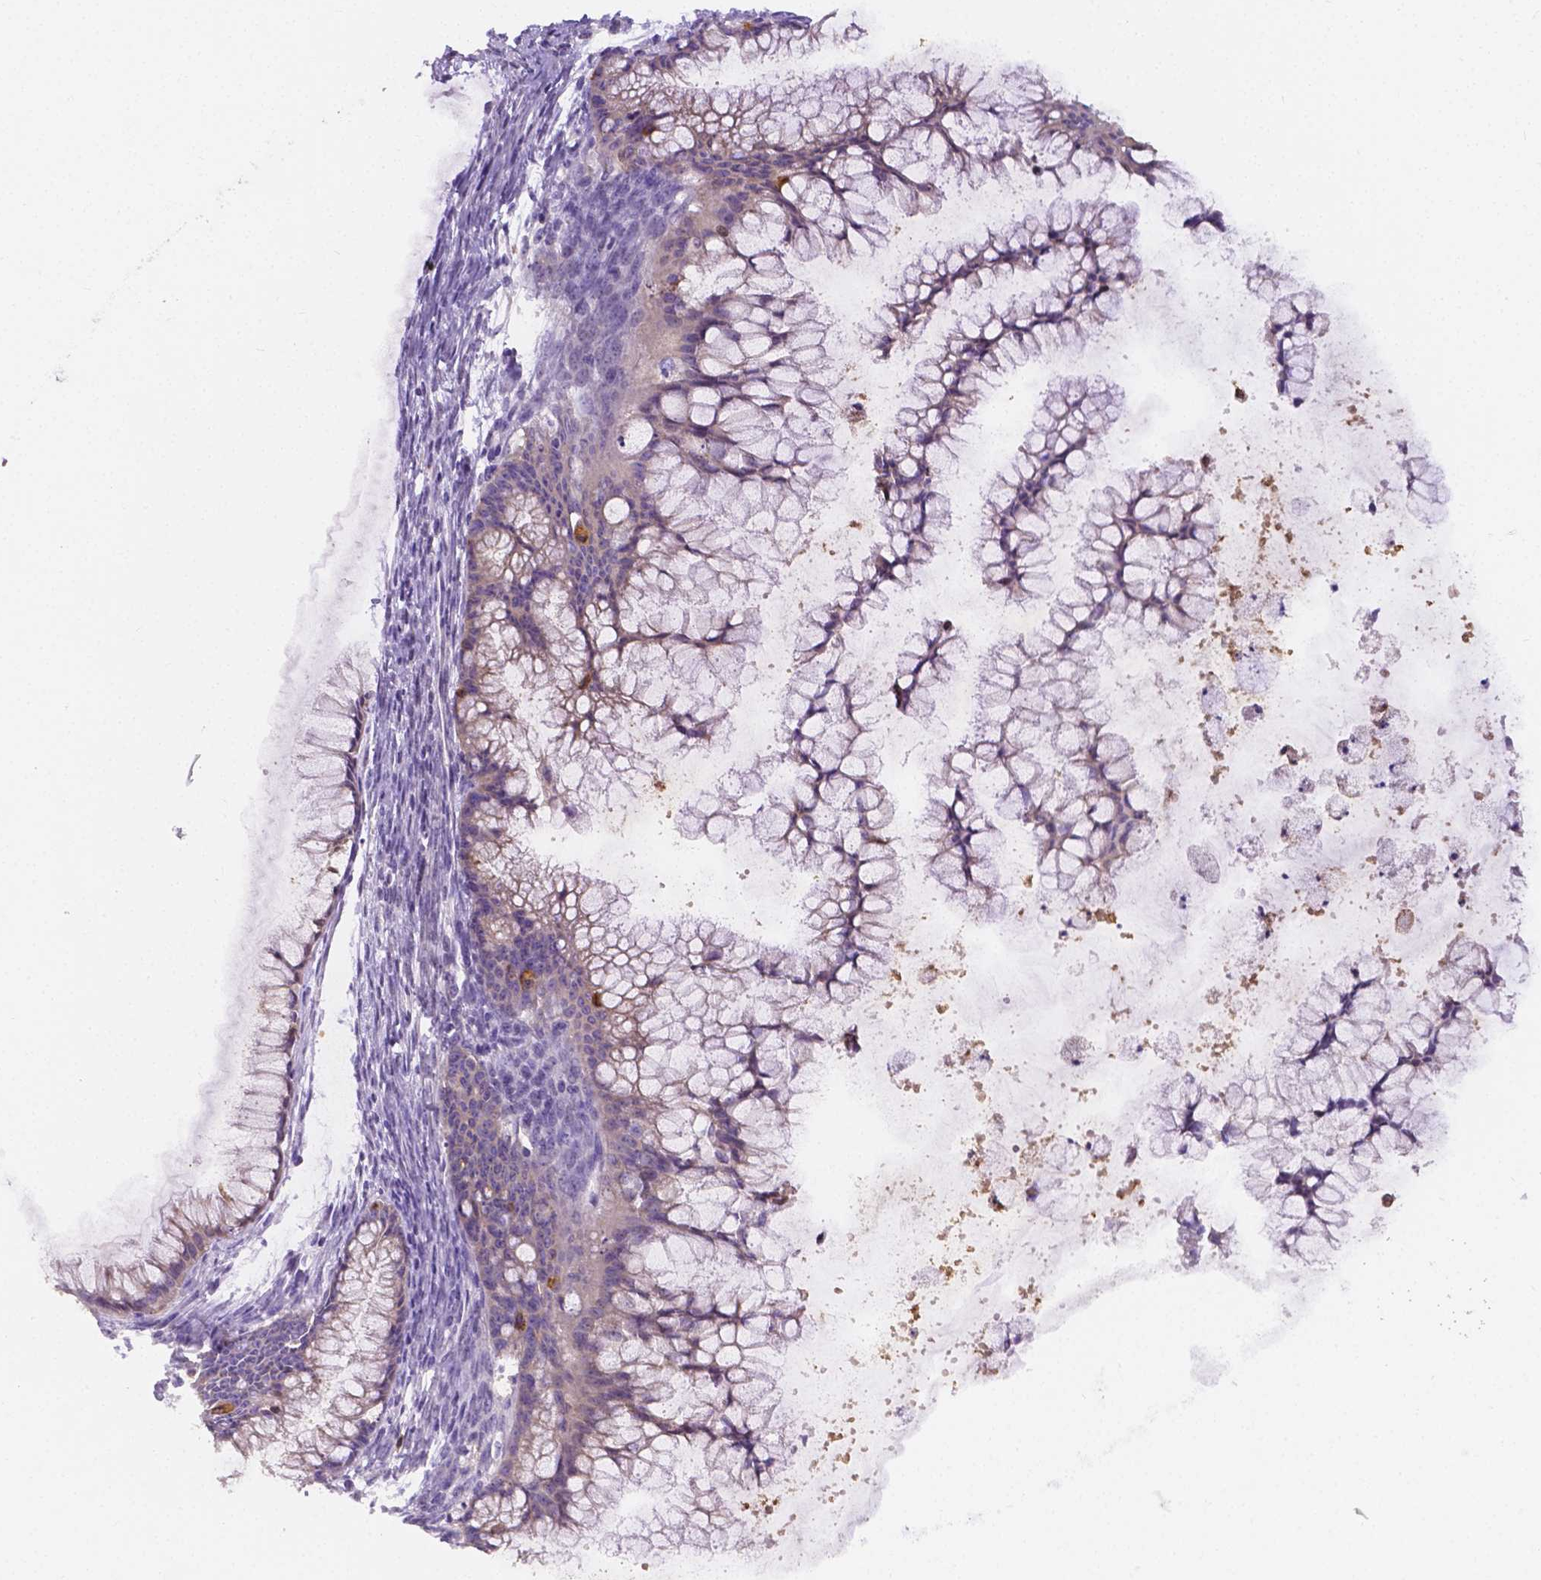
{"staining": {"intensity": "negative", "quantity": "none", "location": "none"}, "tissue": "ovarian cancer", "cell_type": "Tumor cells", "image_type": "cancer", "snomed": [{"axis": "morphology", "description": "Cystadenocarcinoma, mucinous, NOS"}, {"axis": "topography", "description": "Ovary"}], "caption": "Human ovarian cancer stained for a protein using immunohistochemistry (IHC) exhibits no expression in tumor cells.", "gene": "ZNRD2", "patient": {"sex": "female", "age": 41}}